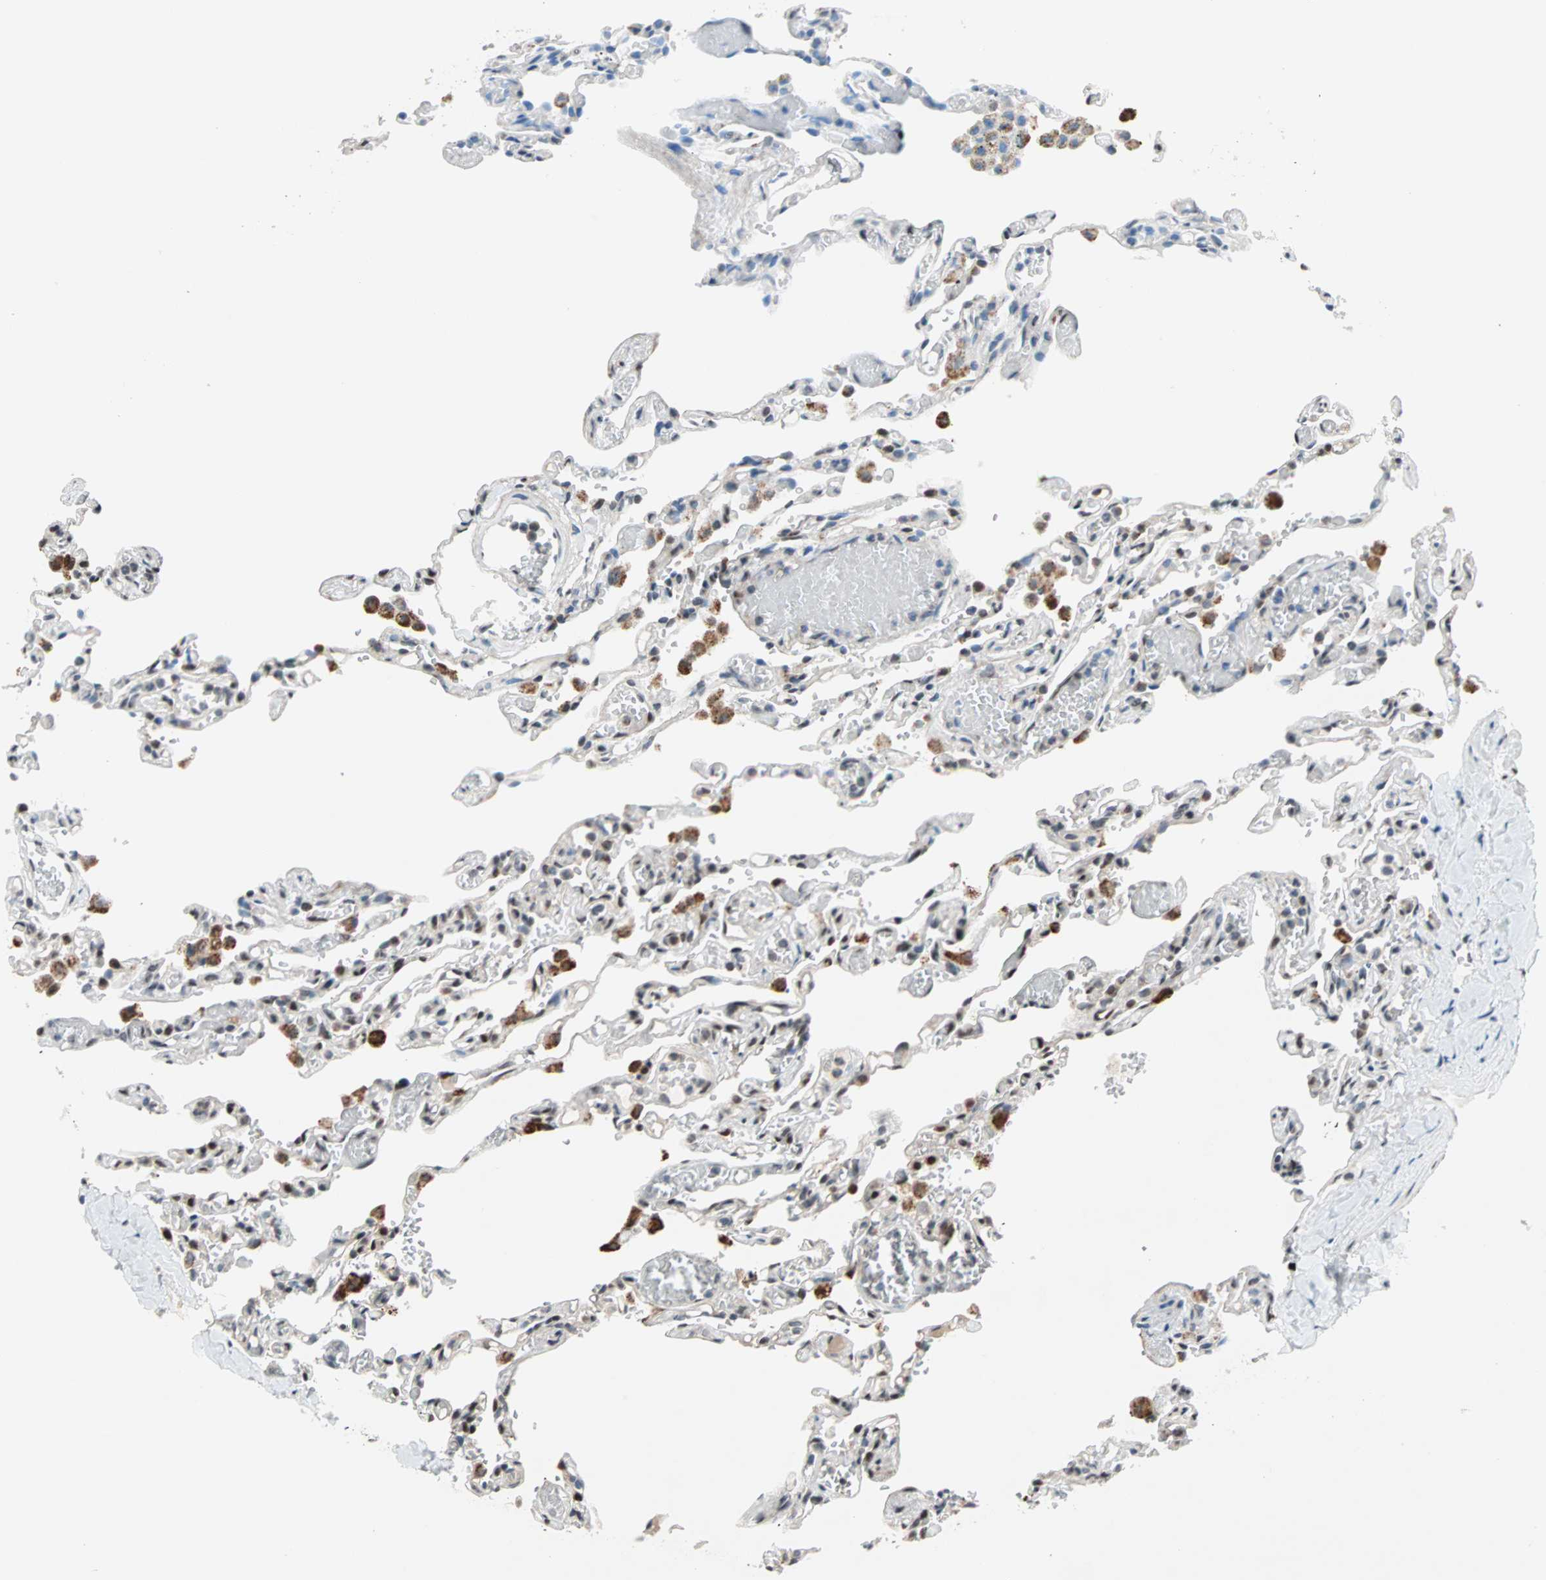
{"staining": {"intensity": "moderate", "quantity": "25%-75%", "location": "cytoplasmic/membranous,nuclear"}, "tissue": "lung", "cell_type": "Alveolar cells", "image_type": "normal", "snomed": [{"axis": "morphology", "description": "Normal tissue, NOS"}, {"axis": "topography", "description": "Lung"}], "caption": "Immunohistochemistry (IHC) image of benign lung stained for a protein (brown), which reveals medium levels of moderate cytoplasmic/membranous,nuclear positivity in approximately 25%-75% of alveolar cells.", "gene": "HECW1", "patient": {"sex": "male", "age": 21}}